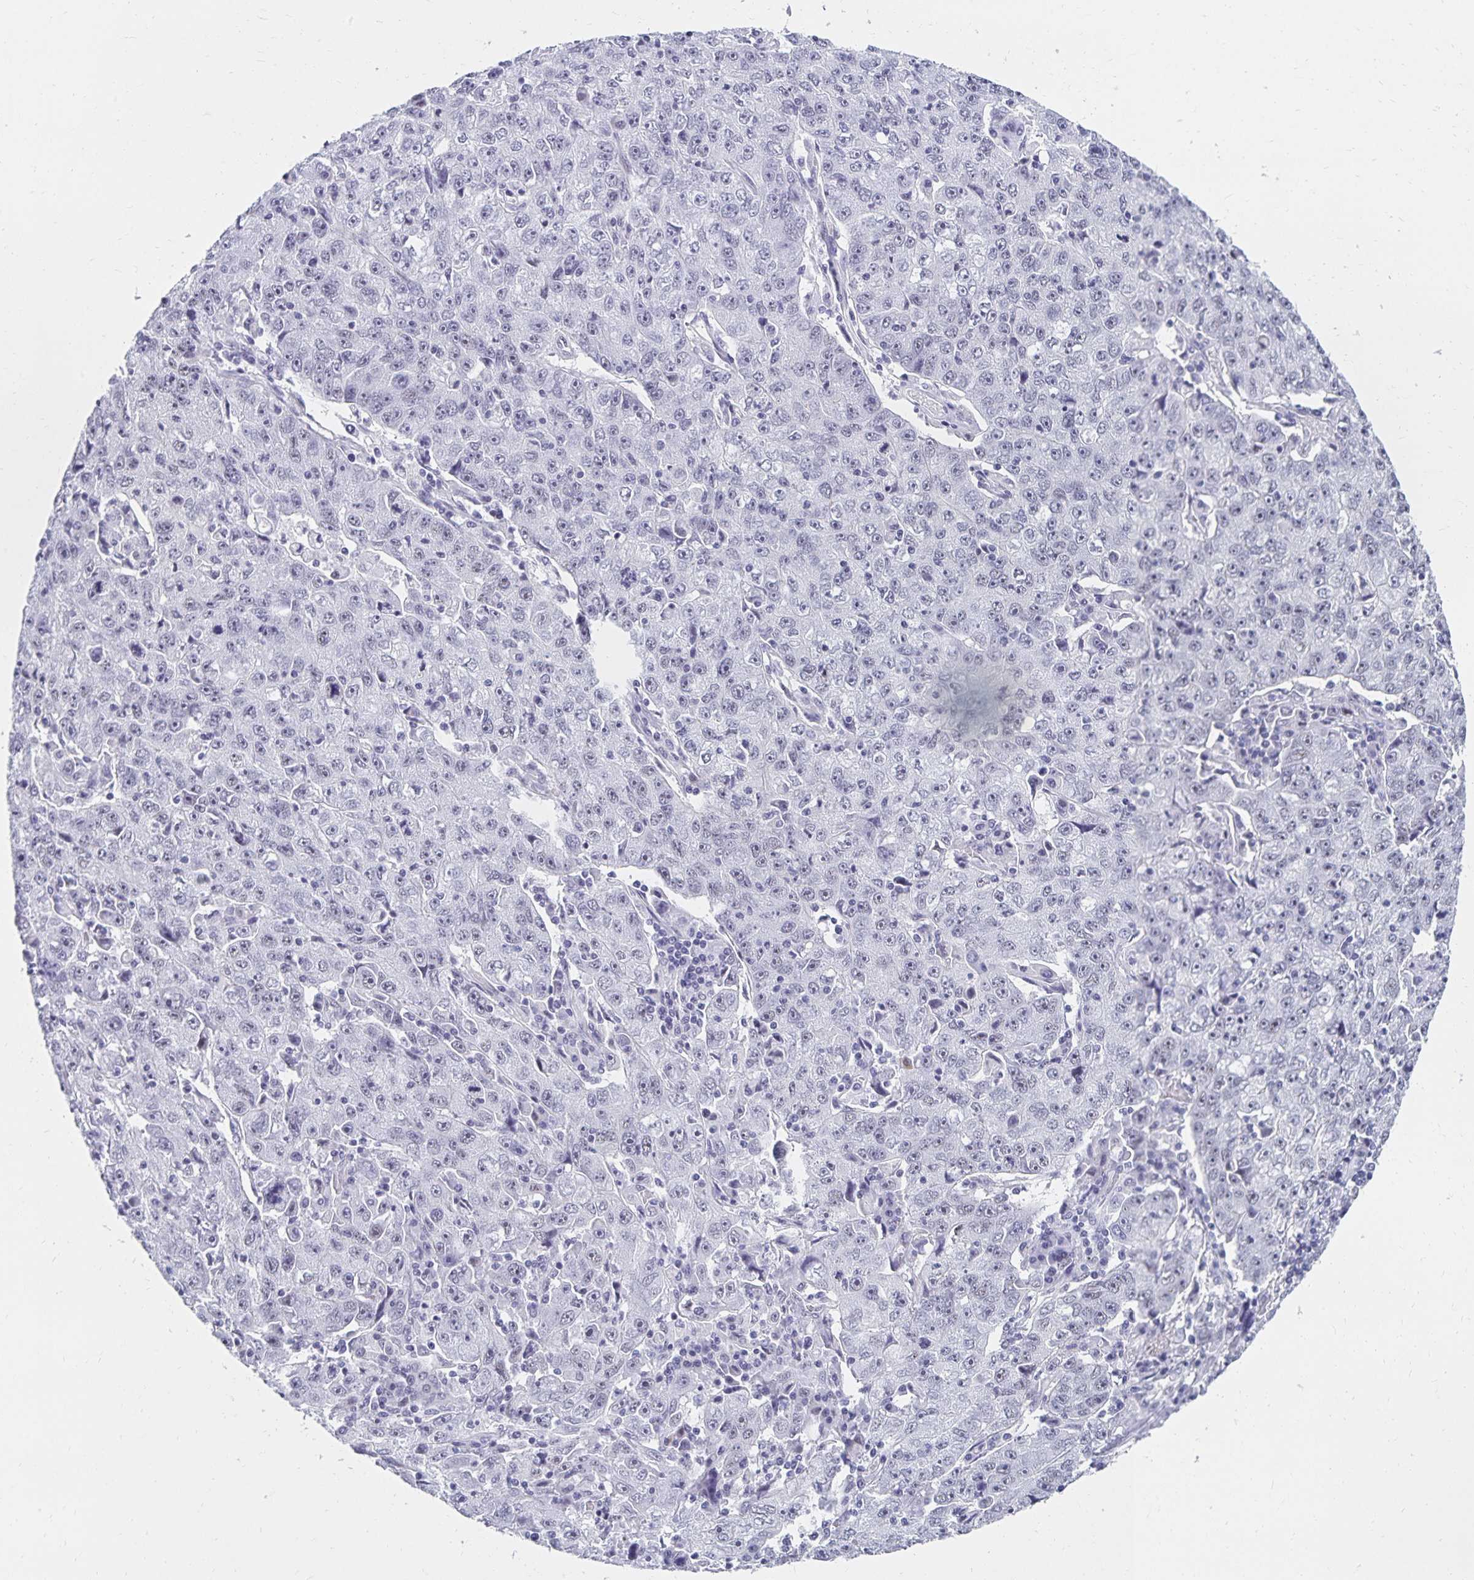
{"staining": {"intensity": "negative", "quantity": "none", "location": "none"}, "tissue": "lung cancer", "cell_type": "Tumor cells", "image_type": "cancer", "snomed": [{"axis": "morphology", "description": "Normal morphology"}, {"axis": "morphology", "description": "Adenocarcinoma, NOS"}, {"axis": "topography", "description": "Lymph node"}, {"axis": "topography", "description": "Lung"}], "caption": "A high-resolution photomicrograph shows immunohistochemistry staining of adenocarcinoma (lung), which exhibits no significant positivity in tumor cells.", "gene": "C20orf85", "patient": {"sex": "female", "age": 57}}